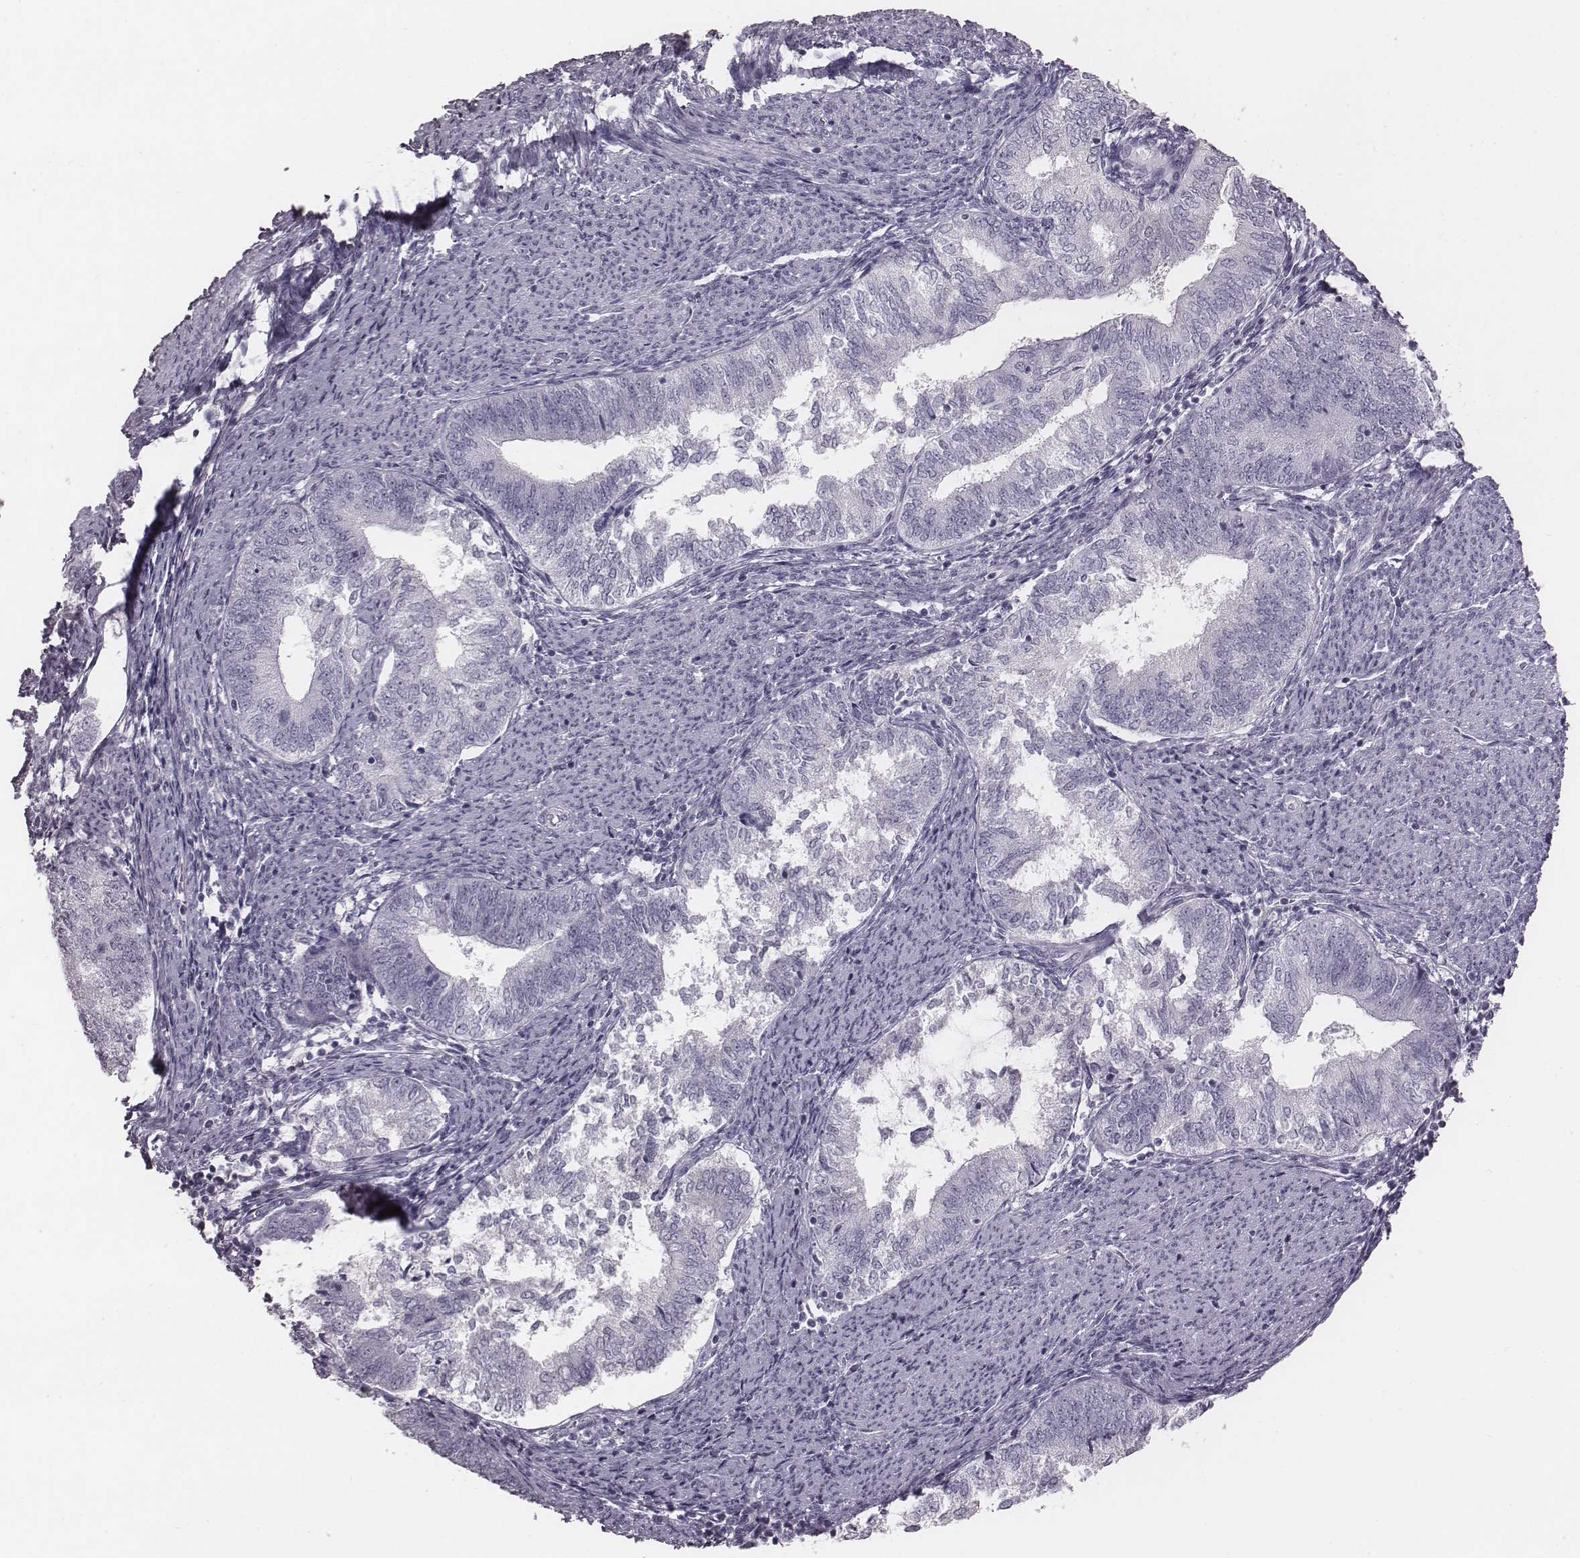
{"staining": {"intensity": "negative", "quantity": "none", "location": "none"}, "tissue": "endometrial cancer", "cell_type": "Tumor cells", "image_type": "cancer", "snomed": [{"axis": "morphology", "description": "Adenocarcinoma, NOS"}, {"axis": "topography", "description": "Endometrium"}], "caption": "A micrograph of human endometrial cancer (adenocarcinoma) is negative for staining in tumor cells.", "gene": "PDE8B", "patient": {"sex": "female", "age": 65}}